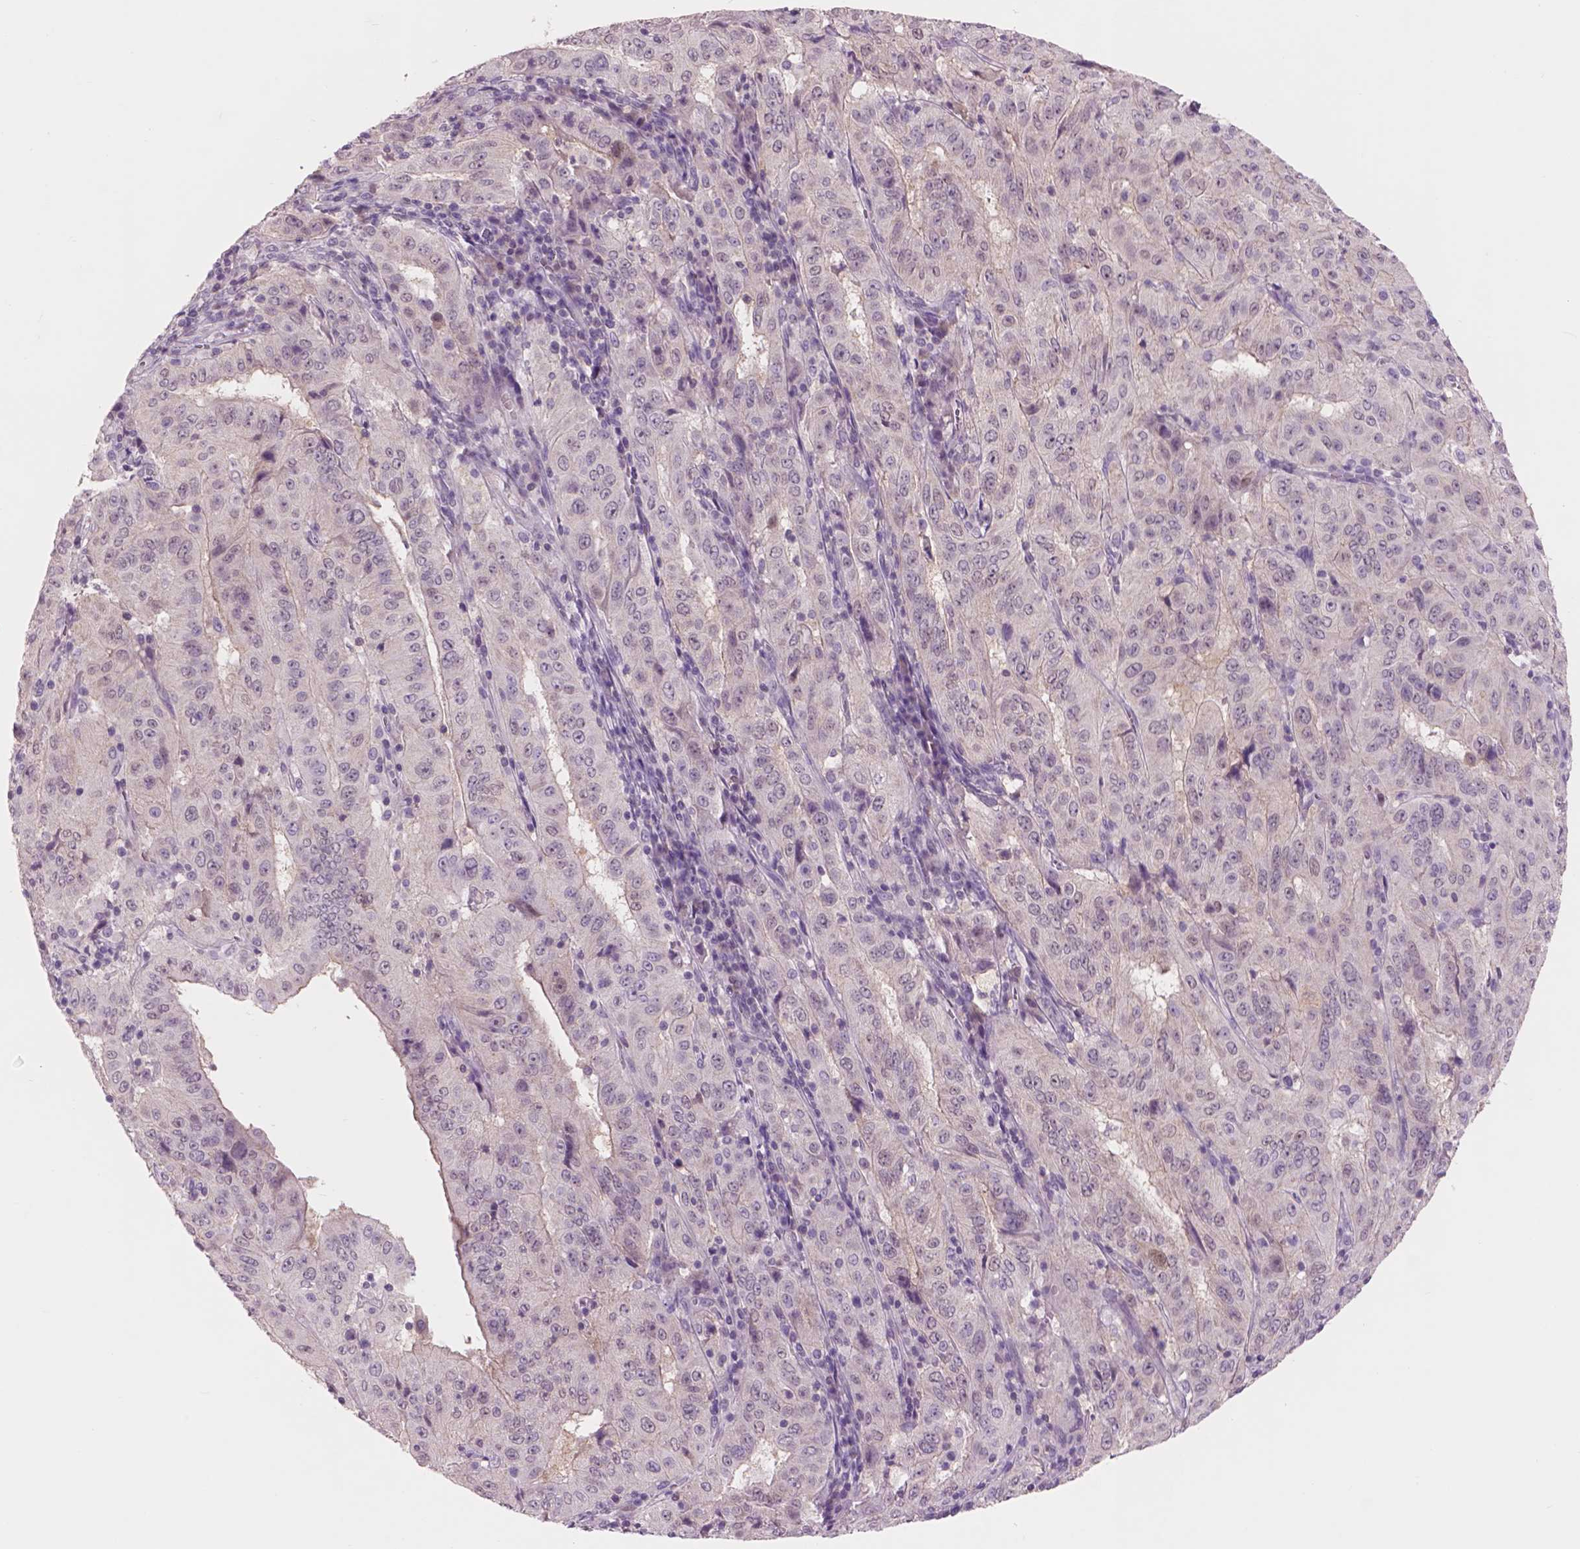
{"staining": {"intensity": "negative", "quantity": "none", "location": "none"}, "tissue": "pancreatic cancer", "cell_type": "Tumor cells", "image_type": "cancer", "snomed": [{"axis": "morphology", "description": "Adenocarcinoma, NOS"}, {"axis": "topography", "description": "Pancreas"}], "caption": "Immunohistochemistry (IHC) of pancreatic cancer (adenocarcinoma) shows no expression in tumor cells.", "gene": "ENO2", "patient": {"sex": "male", "age": 63}}